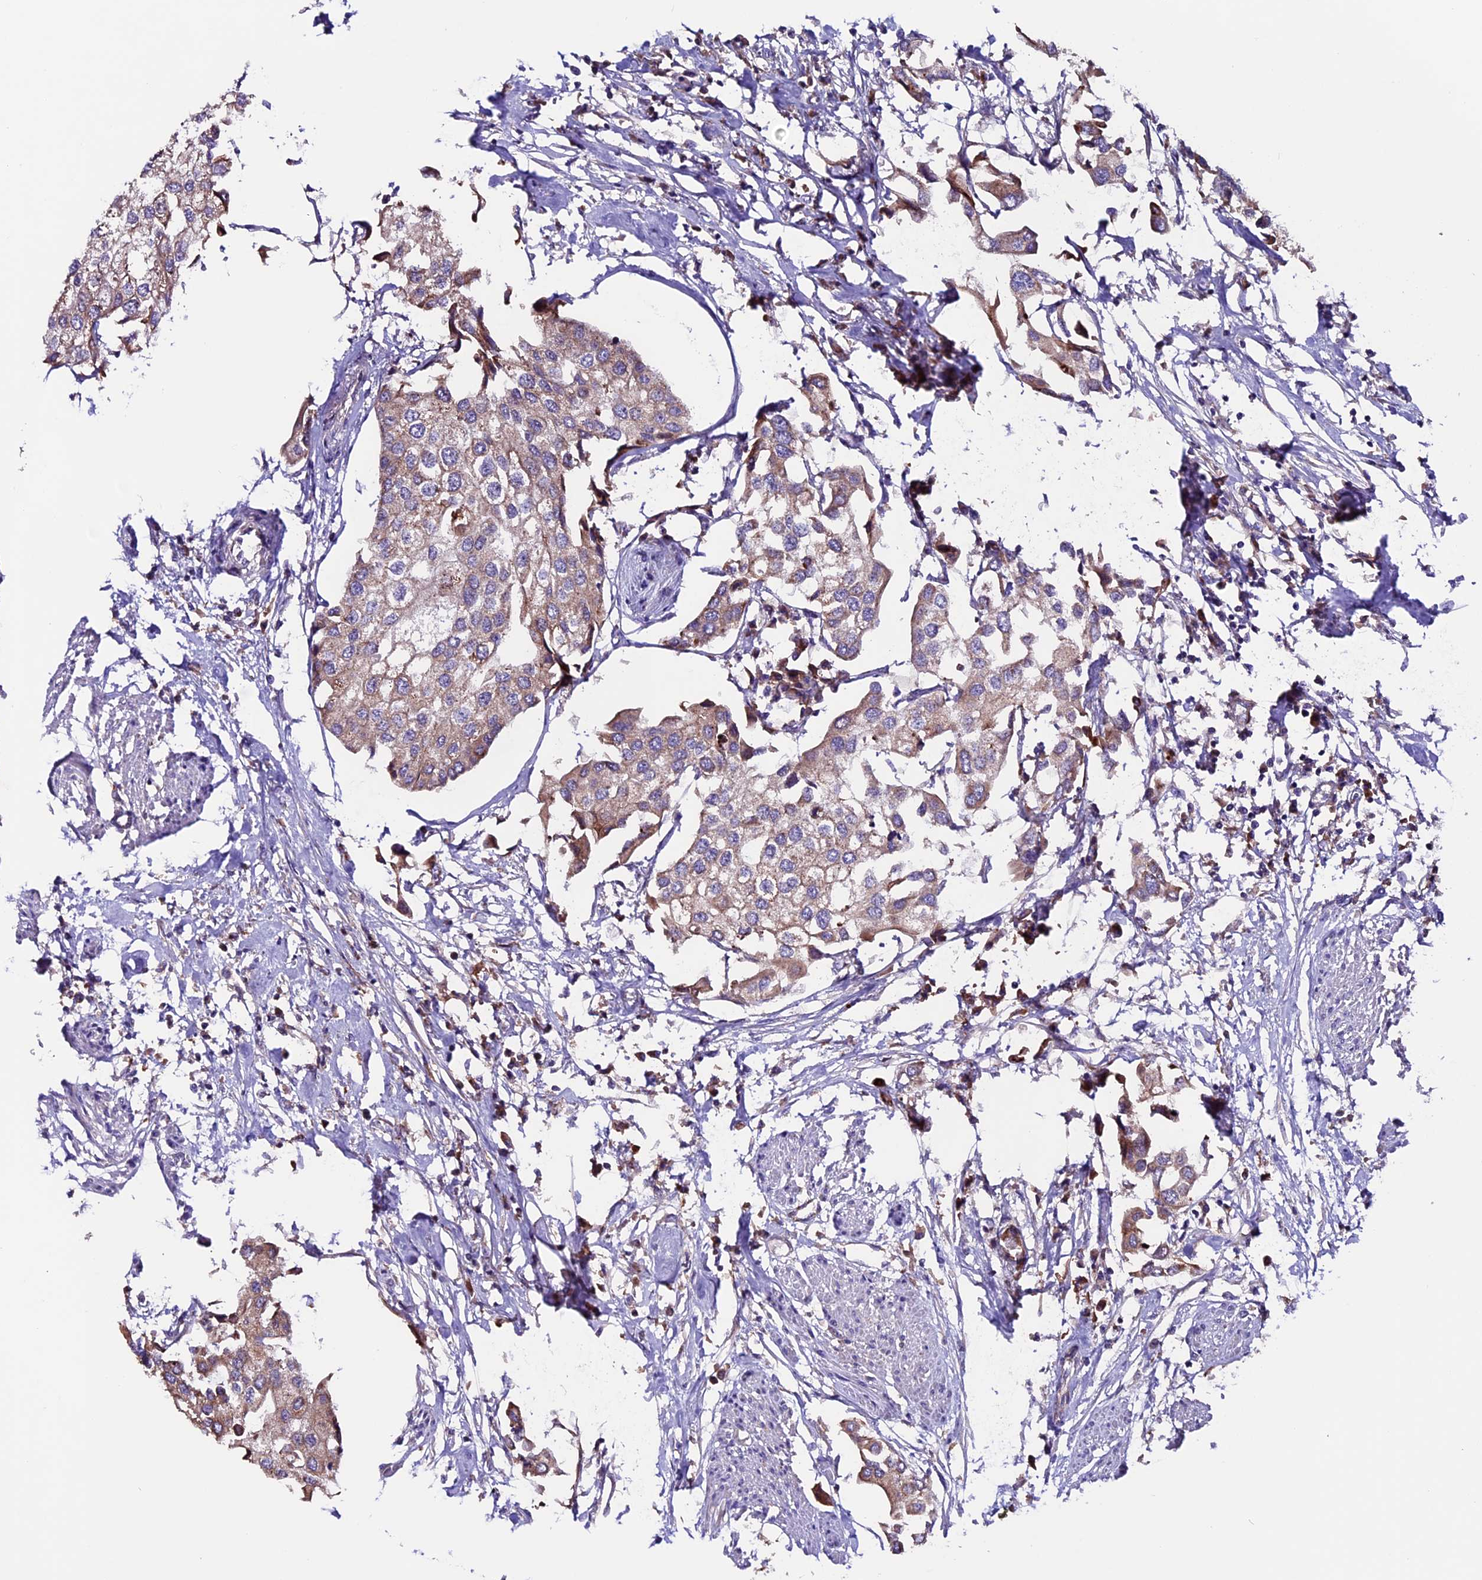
{"staining": {"intensity": "moderate", "quantity": ">75%", "location": "cytoplasmic/membranous"}, "tissue": "urothelial cancer", "cell_type": "Tumor cells", "image_type": "cancer", "snomed": [{"axis": "morphology", "description": "Urothelial carcinoma, High grade"}, {"axis": "topography", "description": "Urinary bladder"}], "caption": "DAB (3,3'-diaminobenzidine) immunohistochemical staining of human urothelial cancer displays moderate cytoplasmic/membranous protein expression in approximately >75% of tumor cells.", "gene": "ZNF598", "patient": {"sex": "male", "age": 64}}